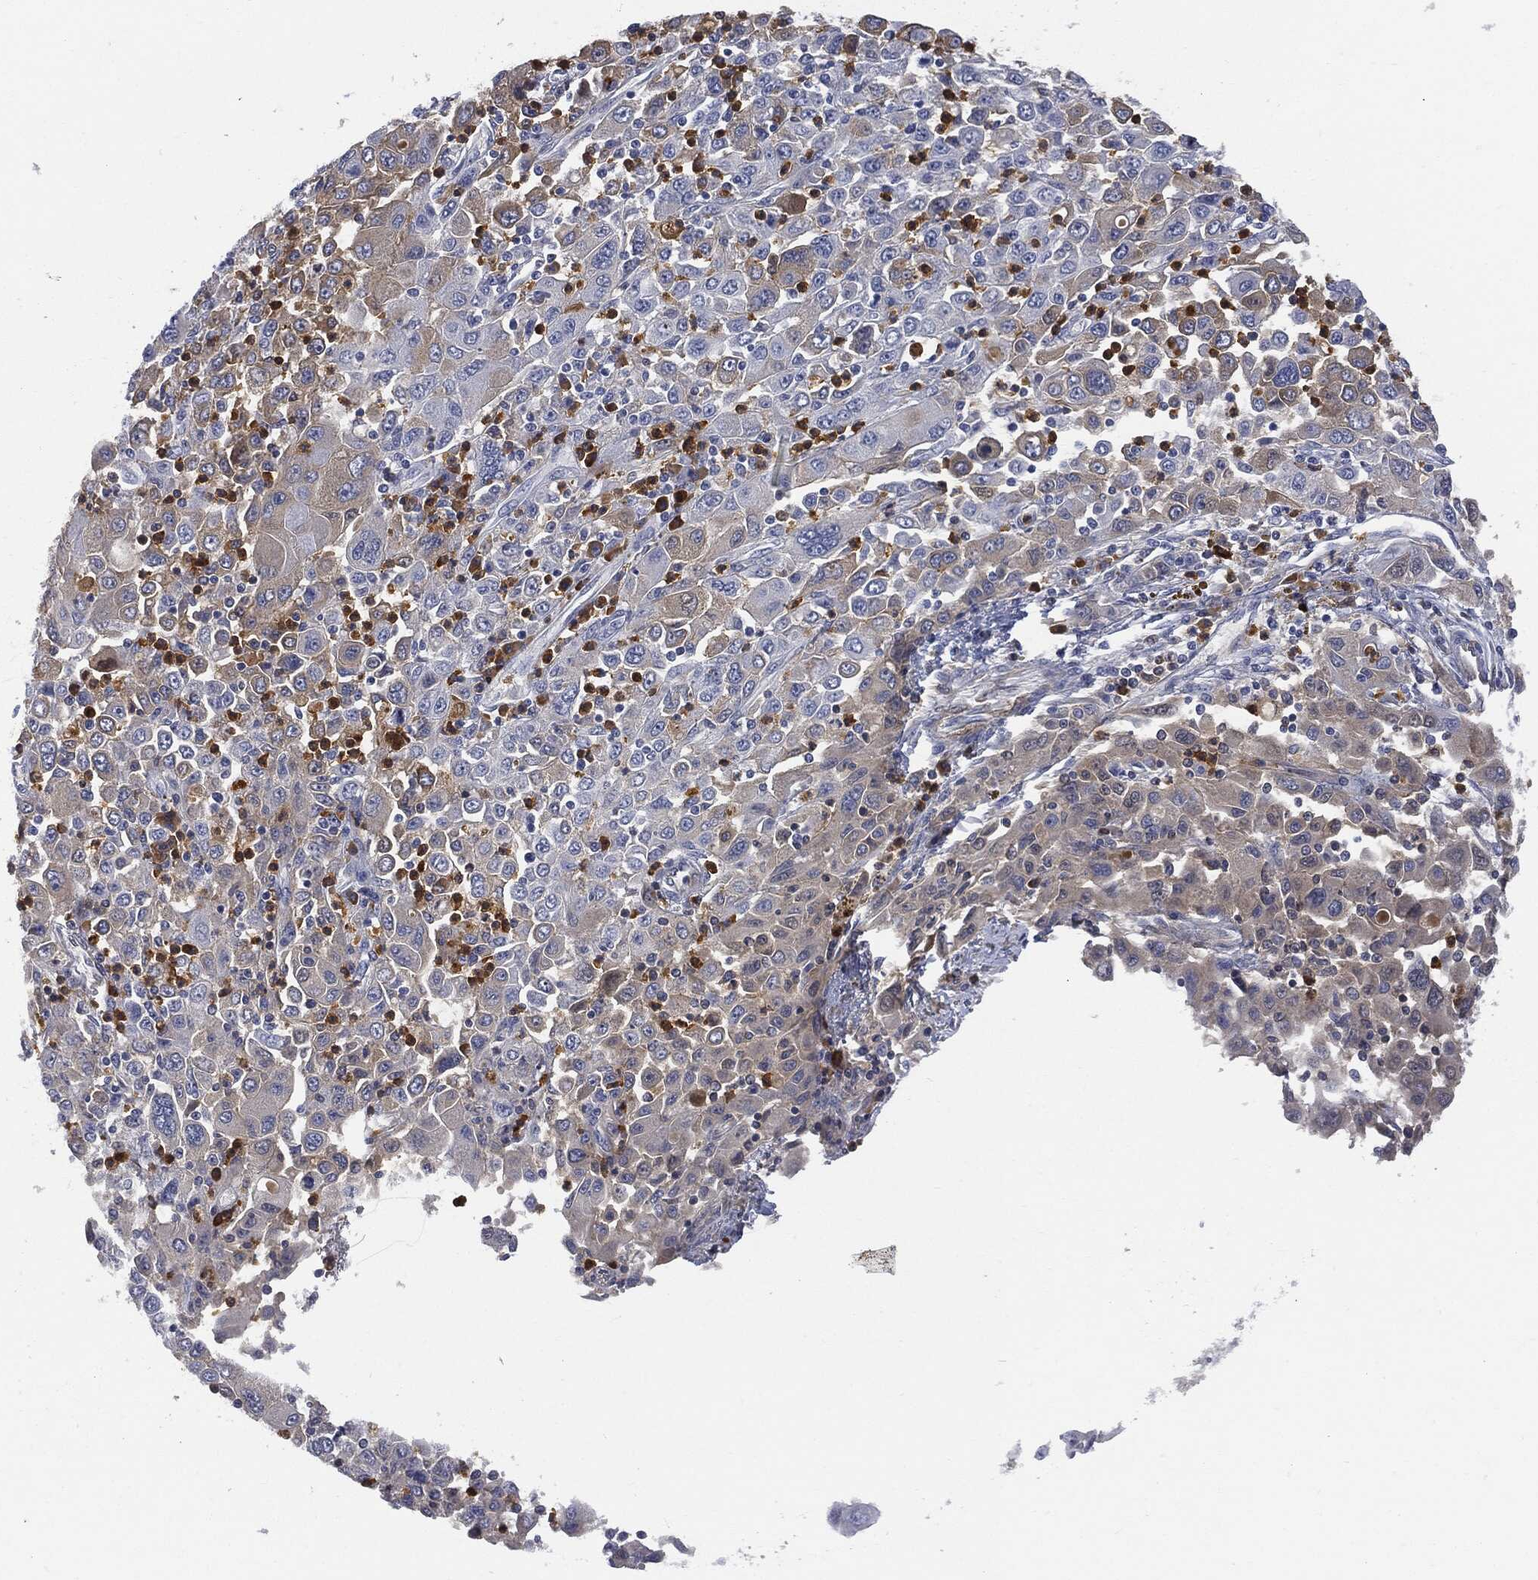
{"staining": {"intensity": "weak", "quantity": "<25%", "location": "cytoplasmic/membranous"}, "tissue": "stomach cancer", "cell_type": "Tumor cells", "image_type": "cancer", "snomed": [{"axis": "morphology", "description": "Adenocarcinoma, NOS"}, {"axis": "topography", "description": "Stomach"}], "caption": "Tumor cells are negative for protein expression in human stomach cancer.", "gene": "BTK", "patient": {"sex": "male", "age": 56}}